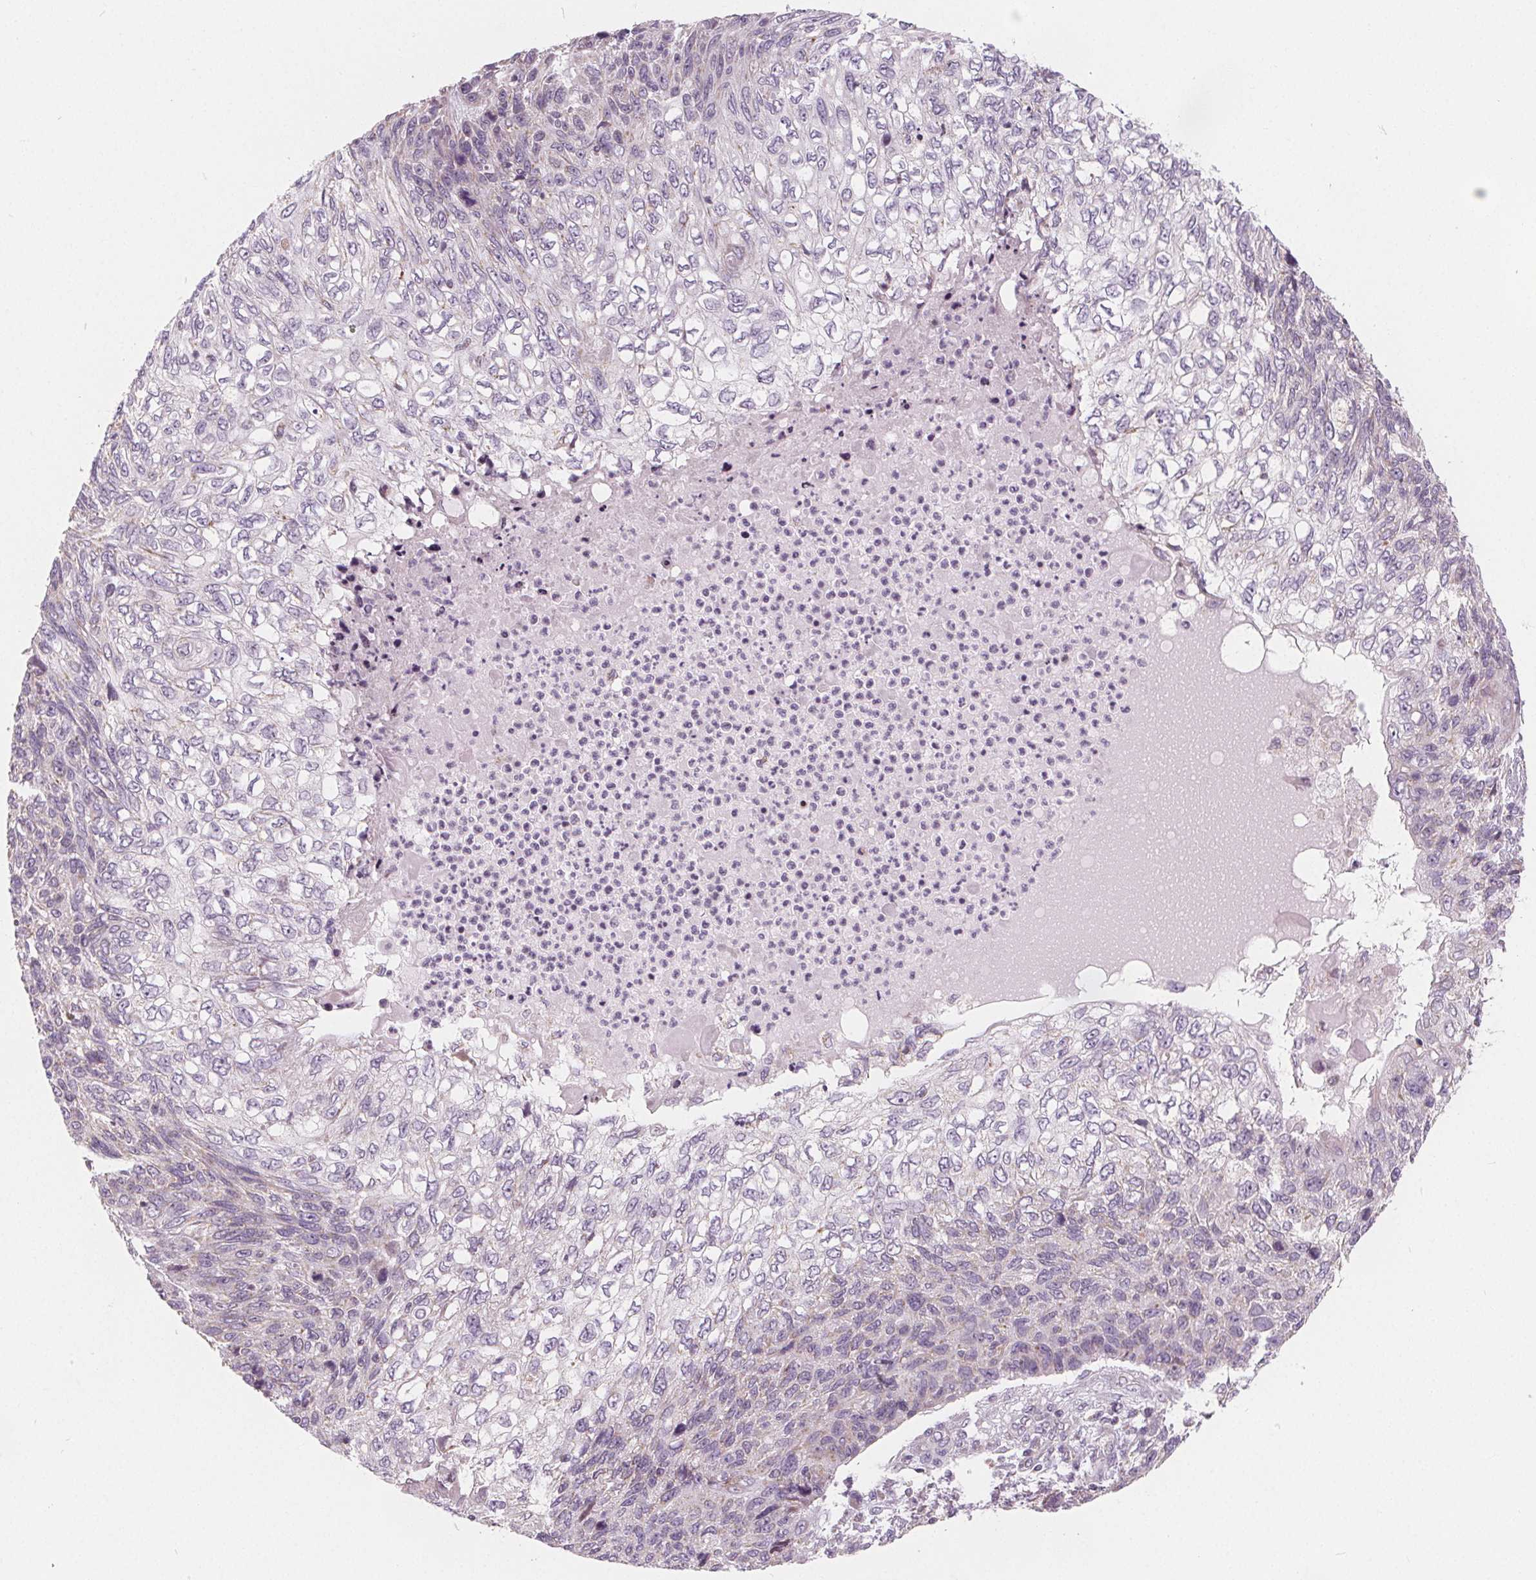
{"staining": {"intensity": "negative", "quantity": "none", "location": "none"}, "tissue": "skin cancer", "cell_type": "Tumor cells", "image_type": "cancer", "snomed": [{"axis": "morphology", "description": "Squamous cell carcinoma, NOS"}, {"axis": "topography", "description": "Skin"}], "caption": "Immunohistochemistry image of neoplastic tissue: skin cancer (squamous cell carcinoma) stained with DAB (3,3'-diaminobenzidine) exhibits no significant protein positivity in tumor cells. (DAB (3,3'-diaminobenzidine) immunohistochemistry, high magnification).", "gene": "NUP210L", "patient": {"sex": "male", "age": 92}}